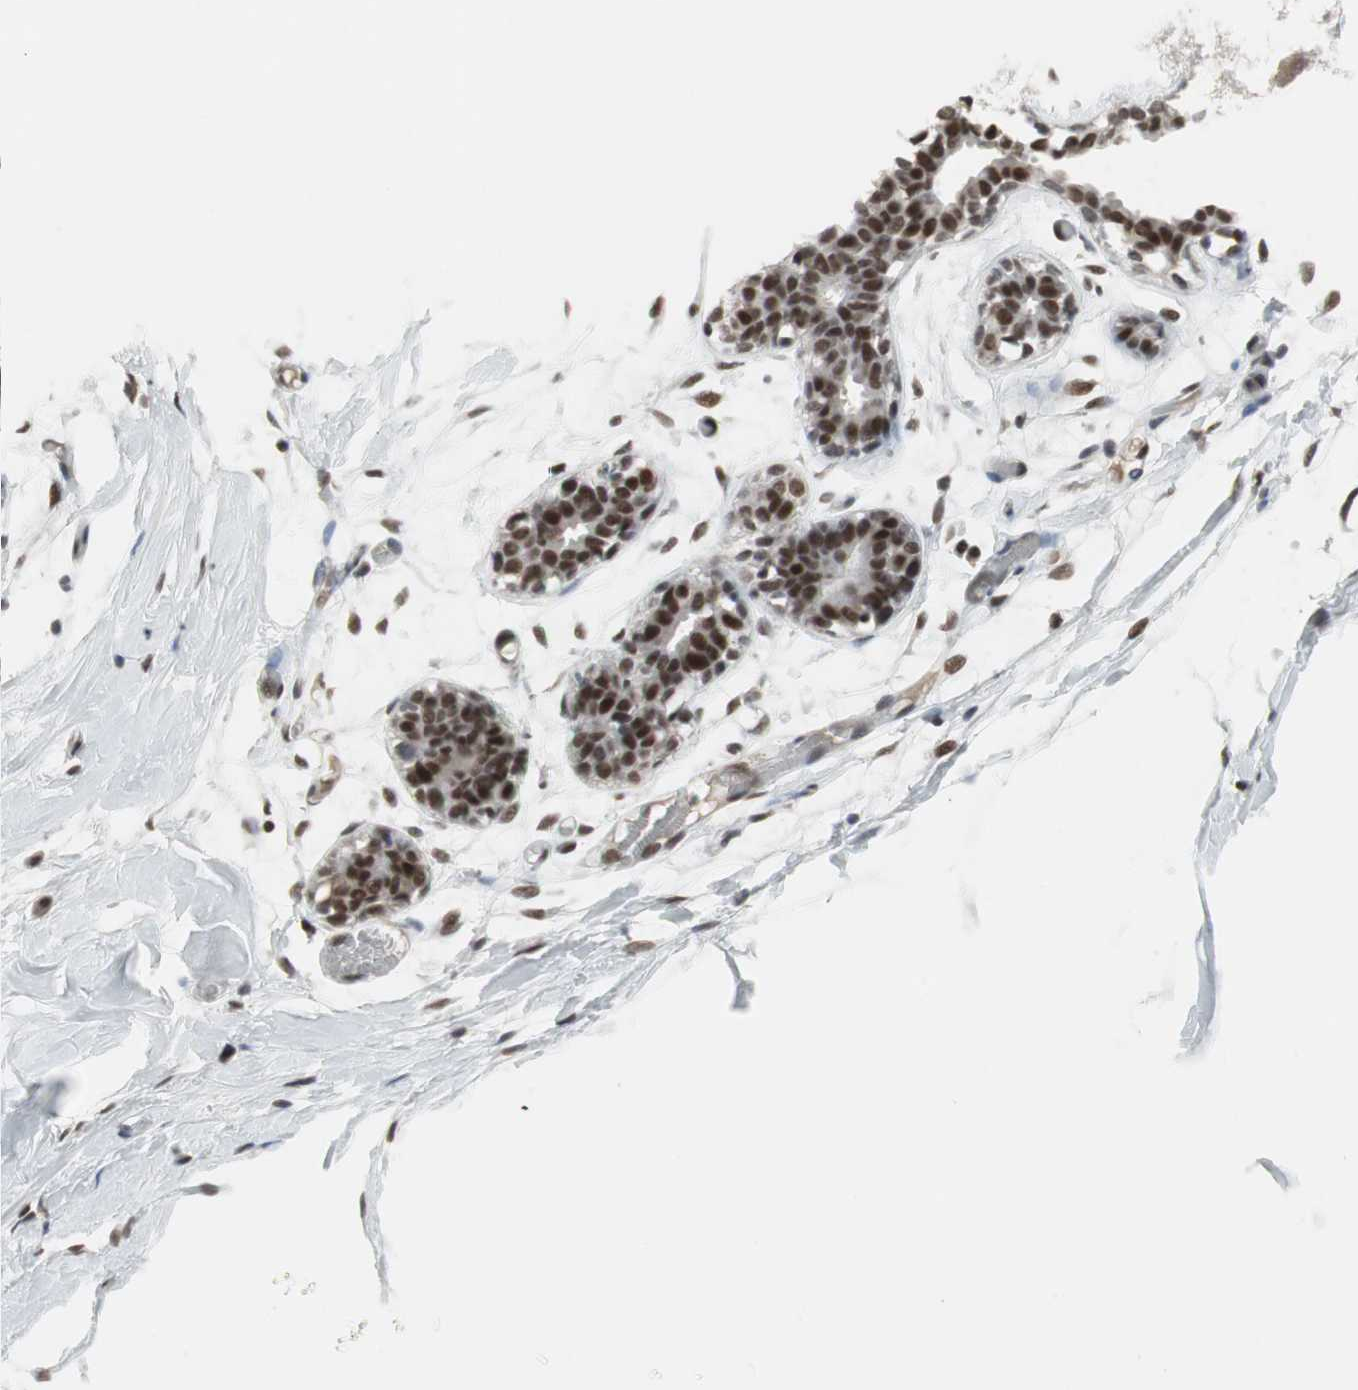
{"staining": {"intensity": "strong", "quantity": ">75%", "location": "nuclear"}, "tissue": "adipose tissue", "cell_type": "Adipocytes", "image_type": "normal", "snomed": [{"axis": "morphology", "description": "Normal tissue, NOS"}, {"axis": "topography", "description": "Breast"}, {"axis": "topography", "description": "Adipose tissue"}], "caption": "A high-resolution photomicrograph shows immunohistochemistry staining of unremarkable adipose tissue, which displays strong nuclear positivity in about >75% of adipocytes. (DAB (3,3'-diaminobenzidine) IHC with brightfield microscopy, high magnification).", "gene": "RTF1", "patient": {"sex": "female", "age": 25}}